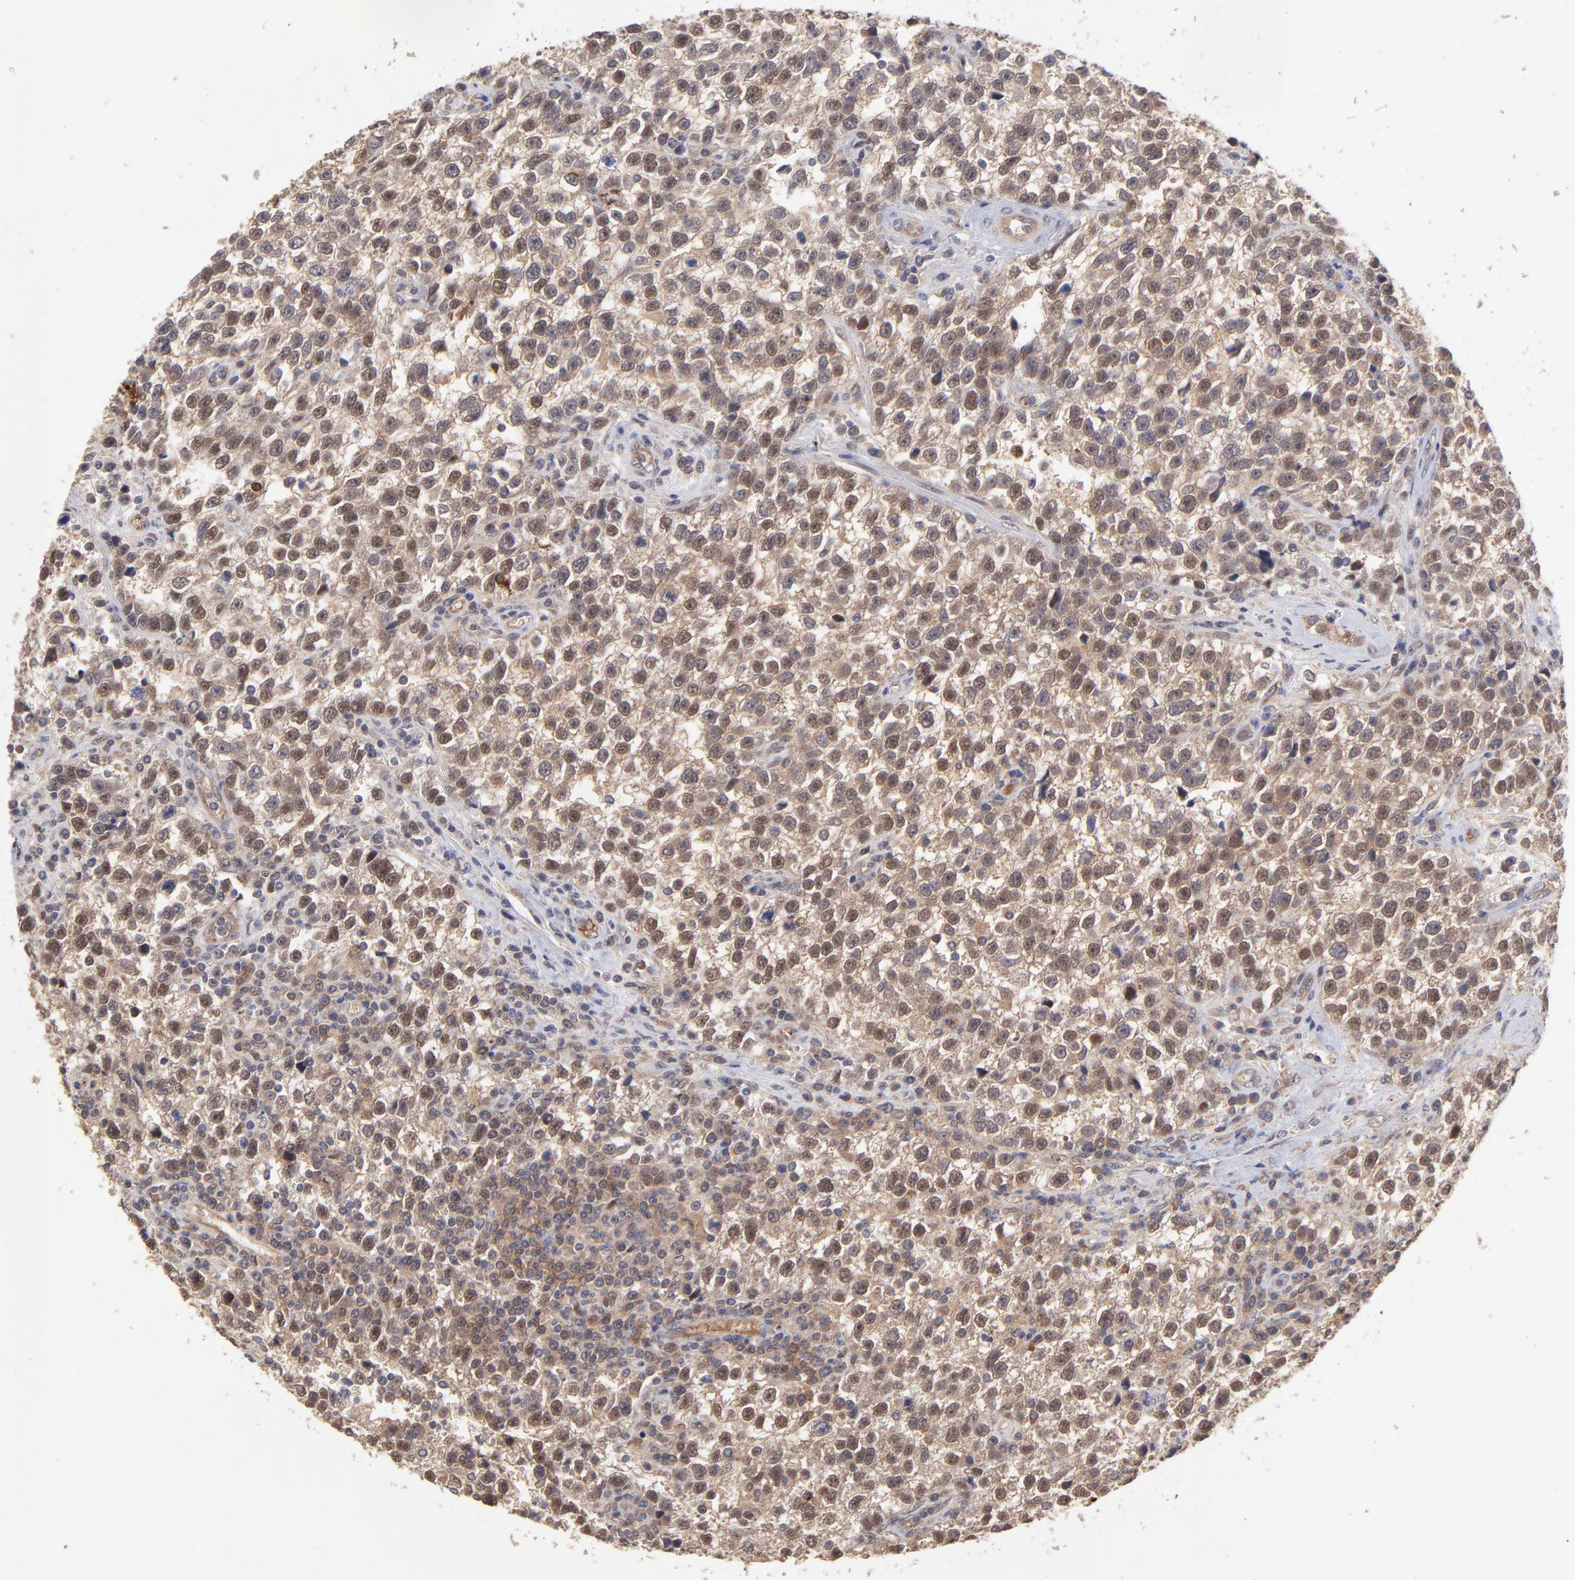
{"staining": {"intensity": "moderate", "quantity": "25%-75%", "location": "cytoplasmic/membranous,nuclear"}, "tissue": "testis cancer", "cell_type": "Tumor cells", "image_type": "cancer", "snomed": [{"axis": "morphology", "description": "Seminoma, NOS"}, {"axis": "topography", "description": "Testis"}], "caption": "Seminoma (testis) was stained to show a protein in brown. There is medium levels of moderate cytoplasmic/membranous and nuclear expression in approximately 25%-75% of tumor cells.", "gene": "PSMD14", "patient": {"sex": "male", "age": 38}}